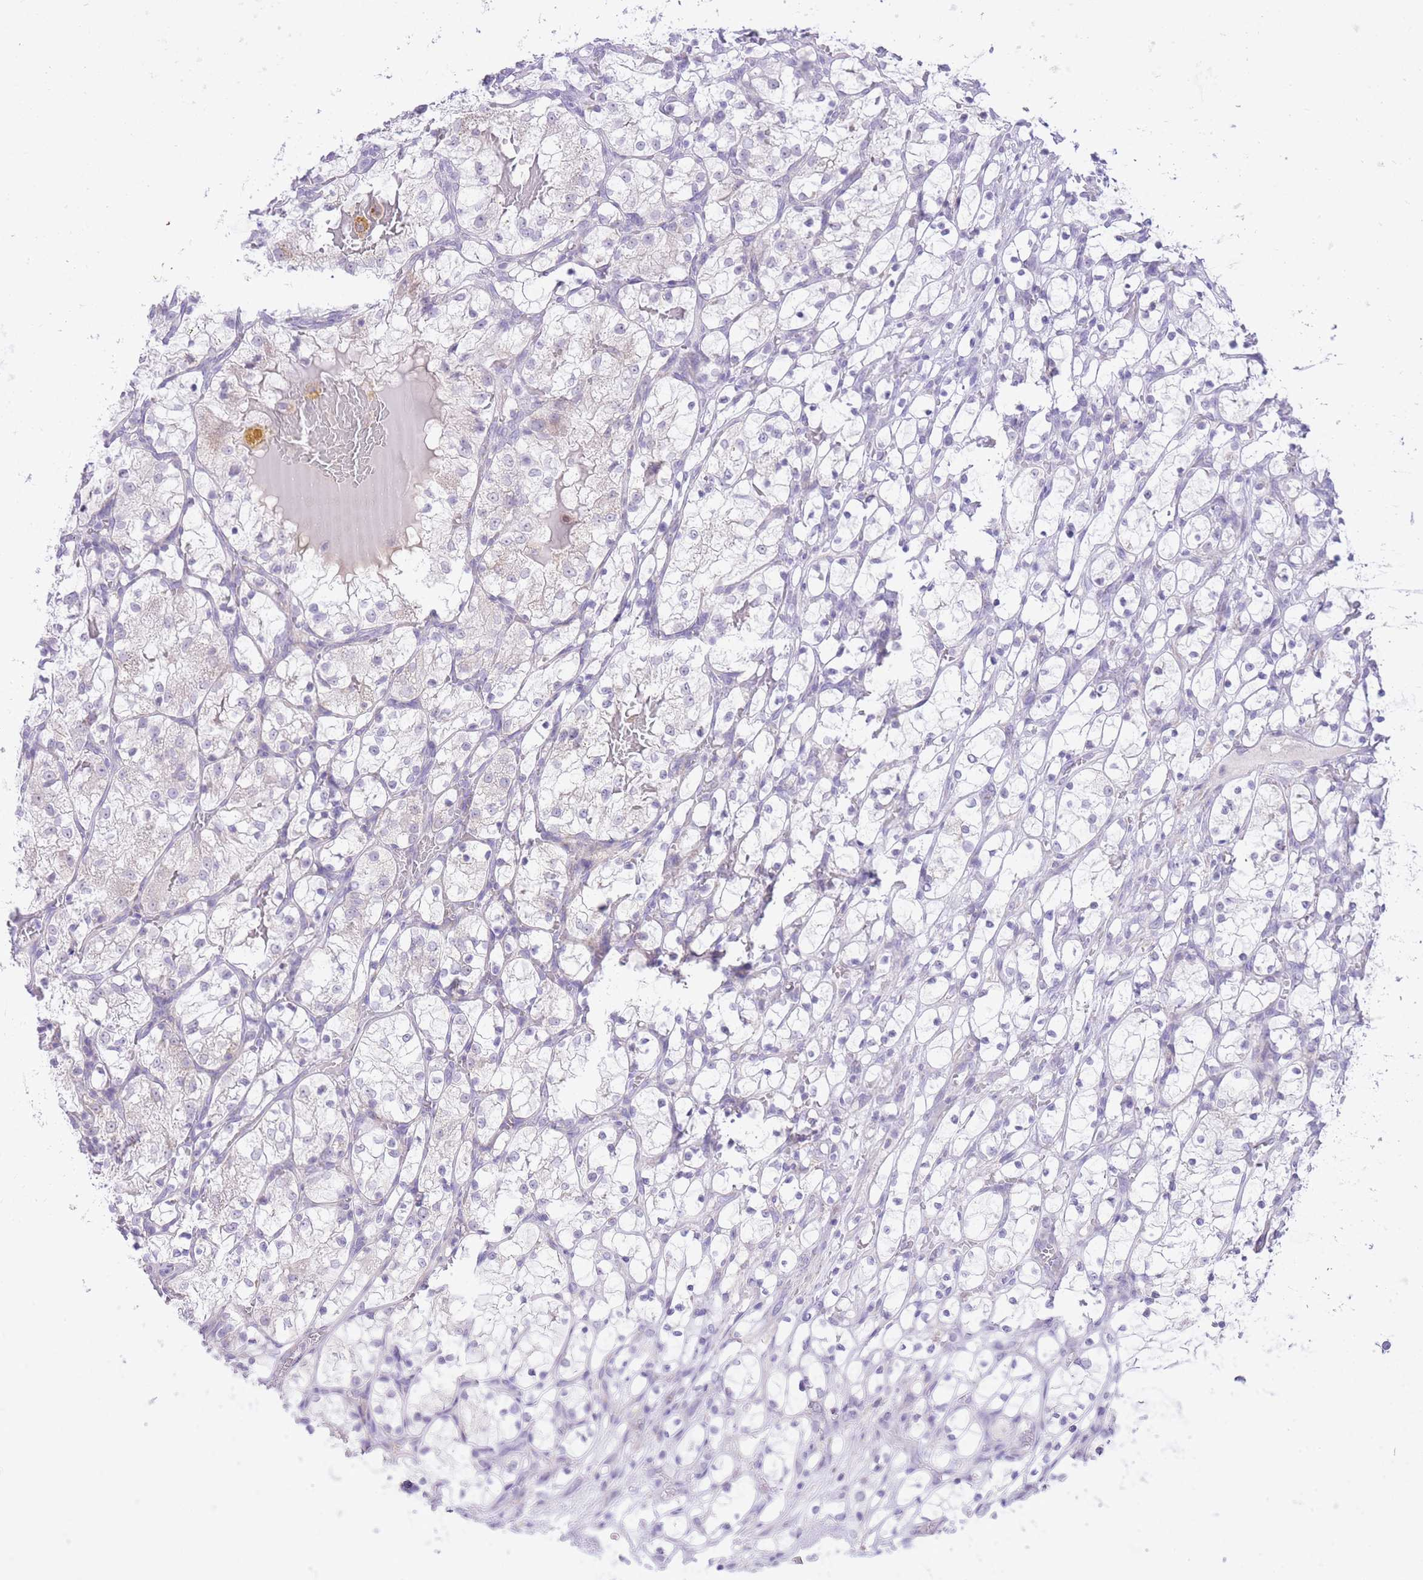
{"staining": {"intensity": "negative", "quantity": "none", "location": "none"}, "tissue": "renal cancer", "cell_type": "Tumor cells", "image_type": "cancer", "snomed": [{"axis": "morphology", "description": "Adenocarcinoma, NOS"}, {"axis": "topography", "description": "Kidney"}], "caption": "High power microscopy histopathology image of an immunohistochemistry (IHC) image of renal adenocarcinoma, revealing no significant staining in tumor cells.", "gene": "DENND2D", "patient": {"sex": "female", "age": 69}}